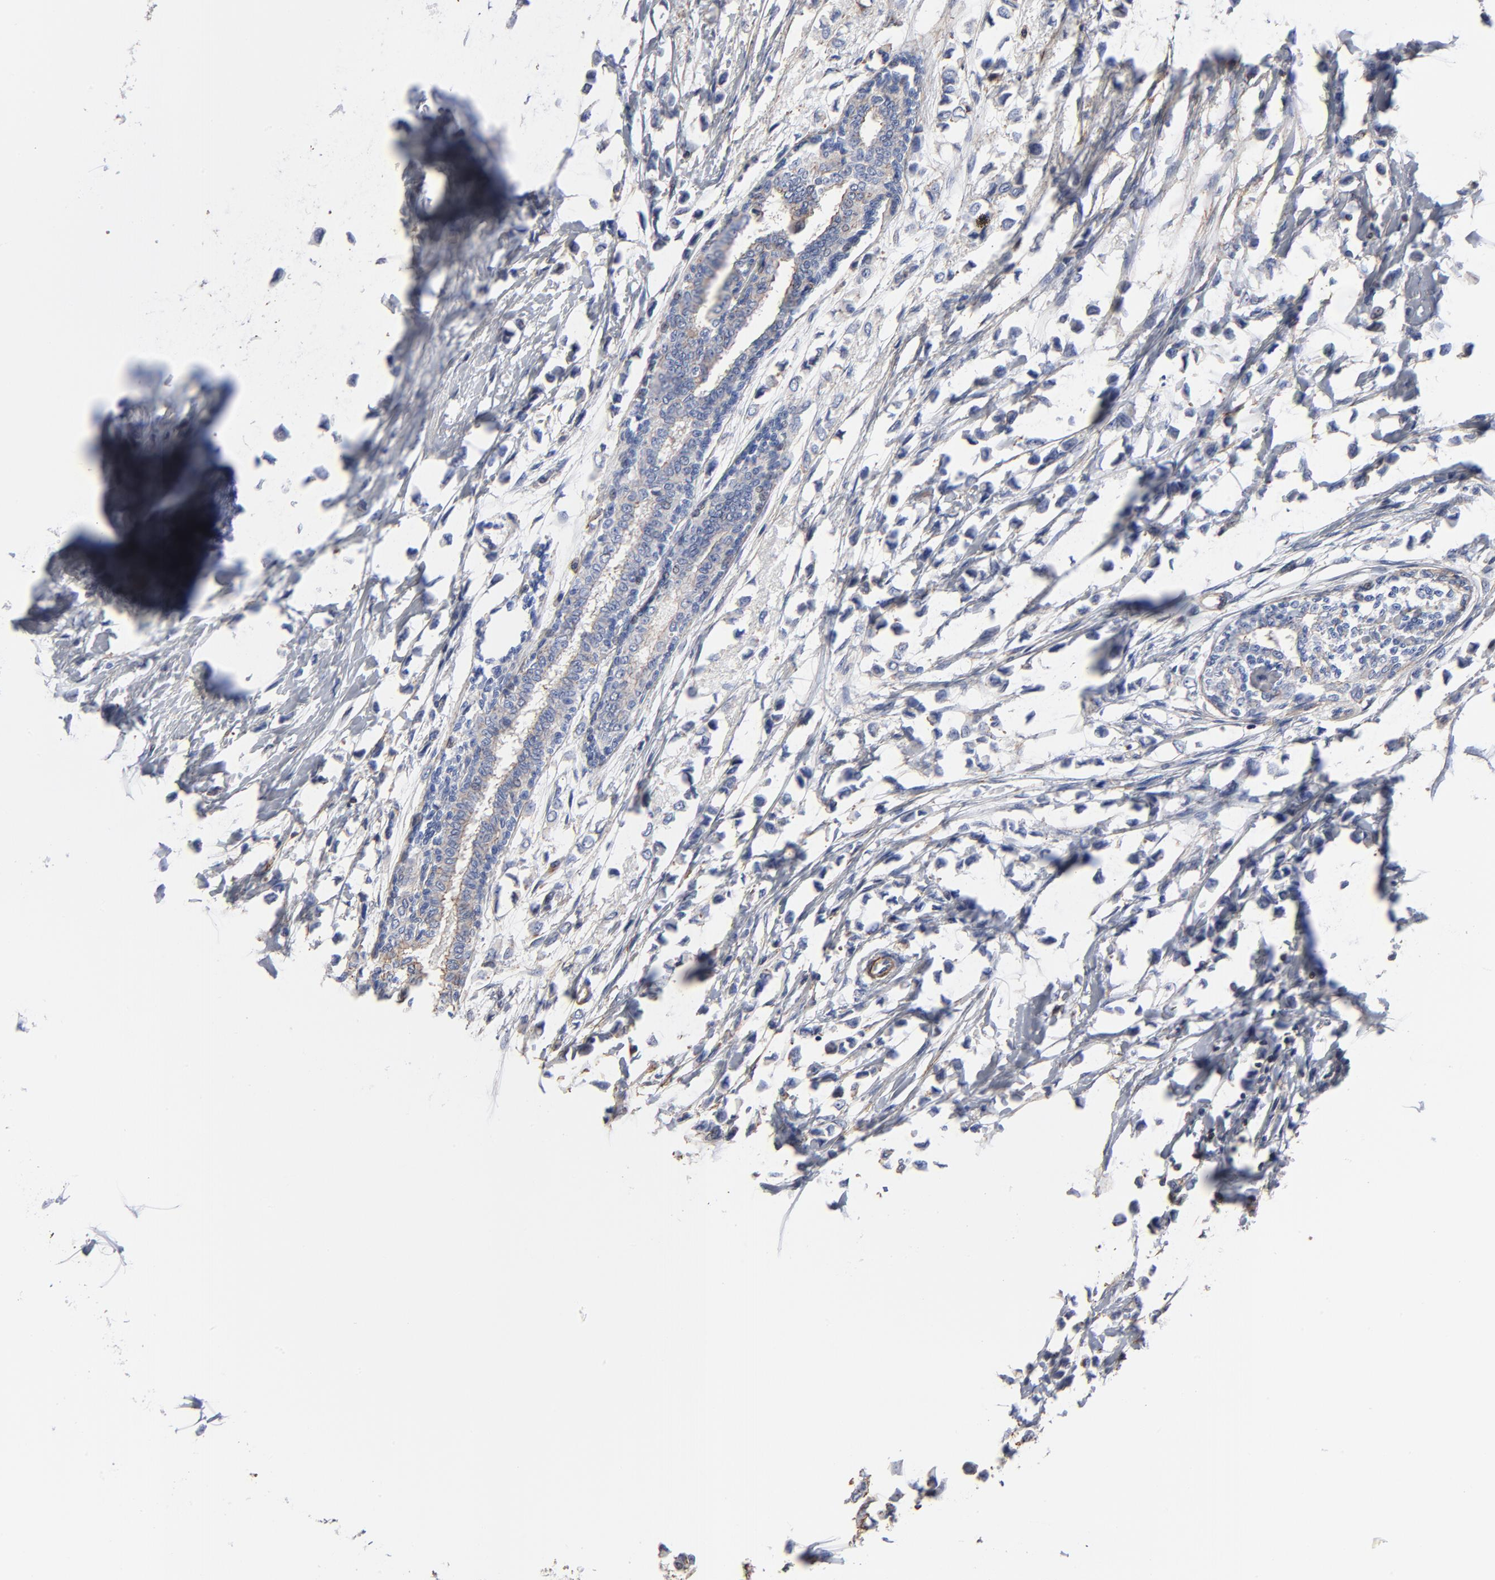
{"staining": {"intensity": "weak", "quantity": "25%-75%", "location": "cytoplasmic/membranous"}, "tissue": "breast cancer", "cell_type": "Tumor cells", "image_type": "cancer", "snomed": [{"axis": "morphology", "description": "Lobular carcinoma"}, {"axis": "topography", "description": "Breast"}], "caption": "An immunohistochemistry (IHC) photomicrograph of neoplastic tissue is shown. Protein staining in brown labels weak cytoplasmic/membranous positivity in lobular carcinoma (breast) within tumor cells.", "gene": "ACTA2", "patient": {"sex": "female", "age": 51}}